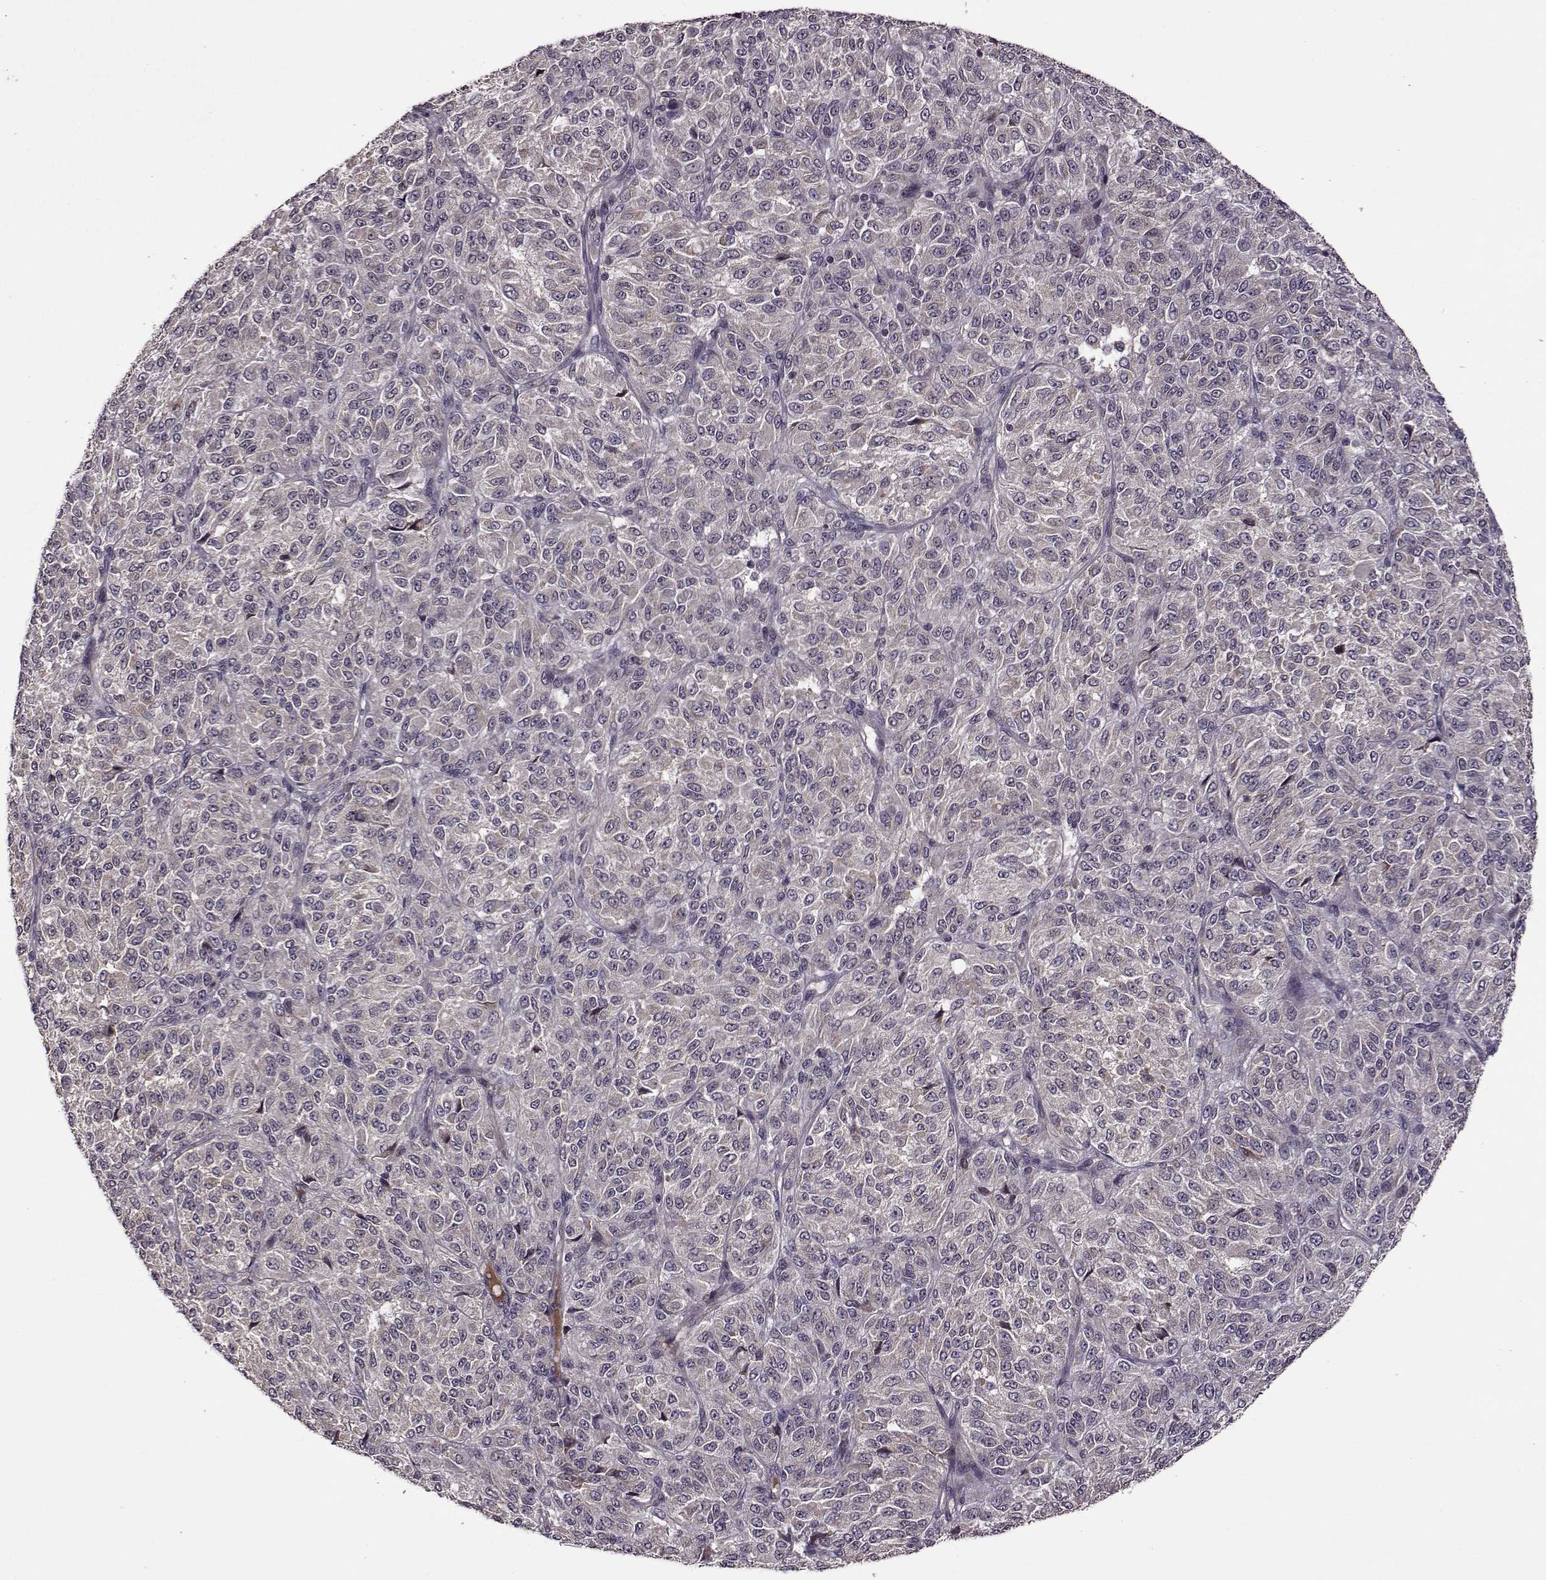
{"staining": {"intensity": "negative", "quantity": "none", "location": "none"}, "tissue": "melanoma", "cell_type": "Tumor cells", "image_type": "cancer", "snomed": [{"axis": "morphology", "description": "Malignant melanoma, Metastatic site"}, {"axis": "topography", "description": "Brain"}], "caption": "Immunohistochemical staining of human melanoma displays no significant staining in tumor cells. The staining was performed using DAB (3,3'-diaminobenzidine) to visualize the protein expression in brown, while the nuclei were stained in blue with hematoxylin (Magnification: 20x).", "gene": "MAIP1", "patient": {"sex": "female", "age": 56}}